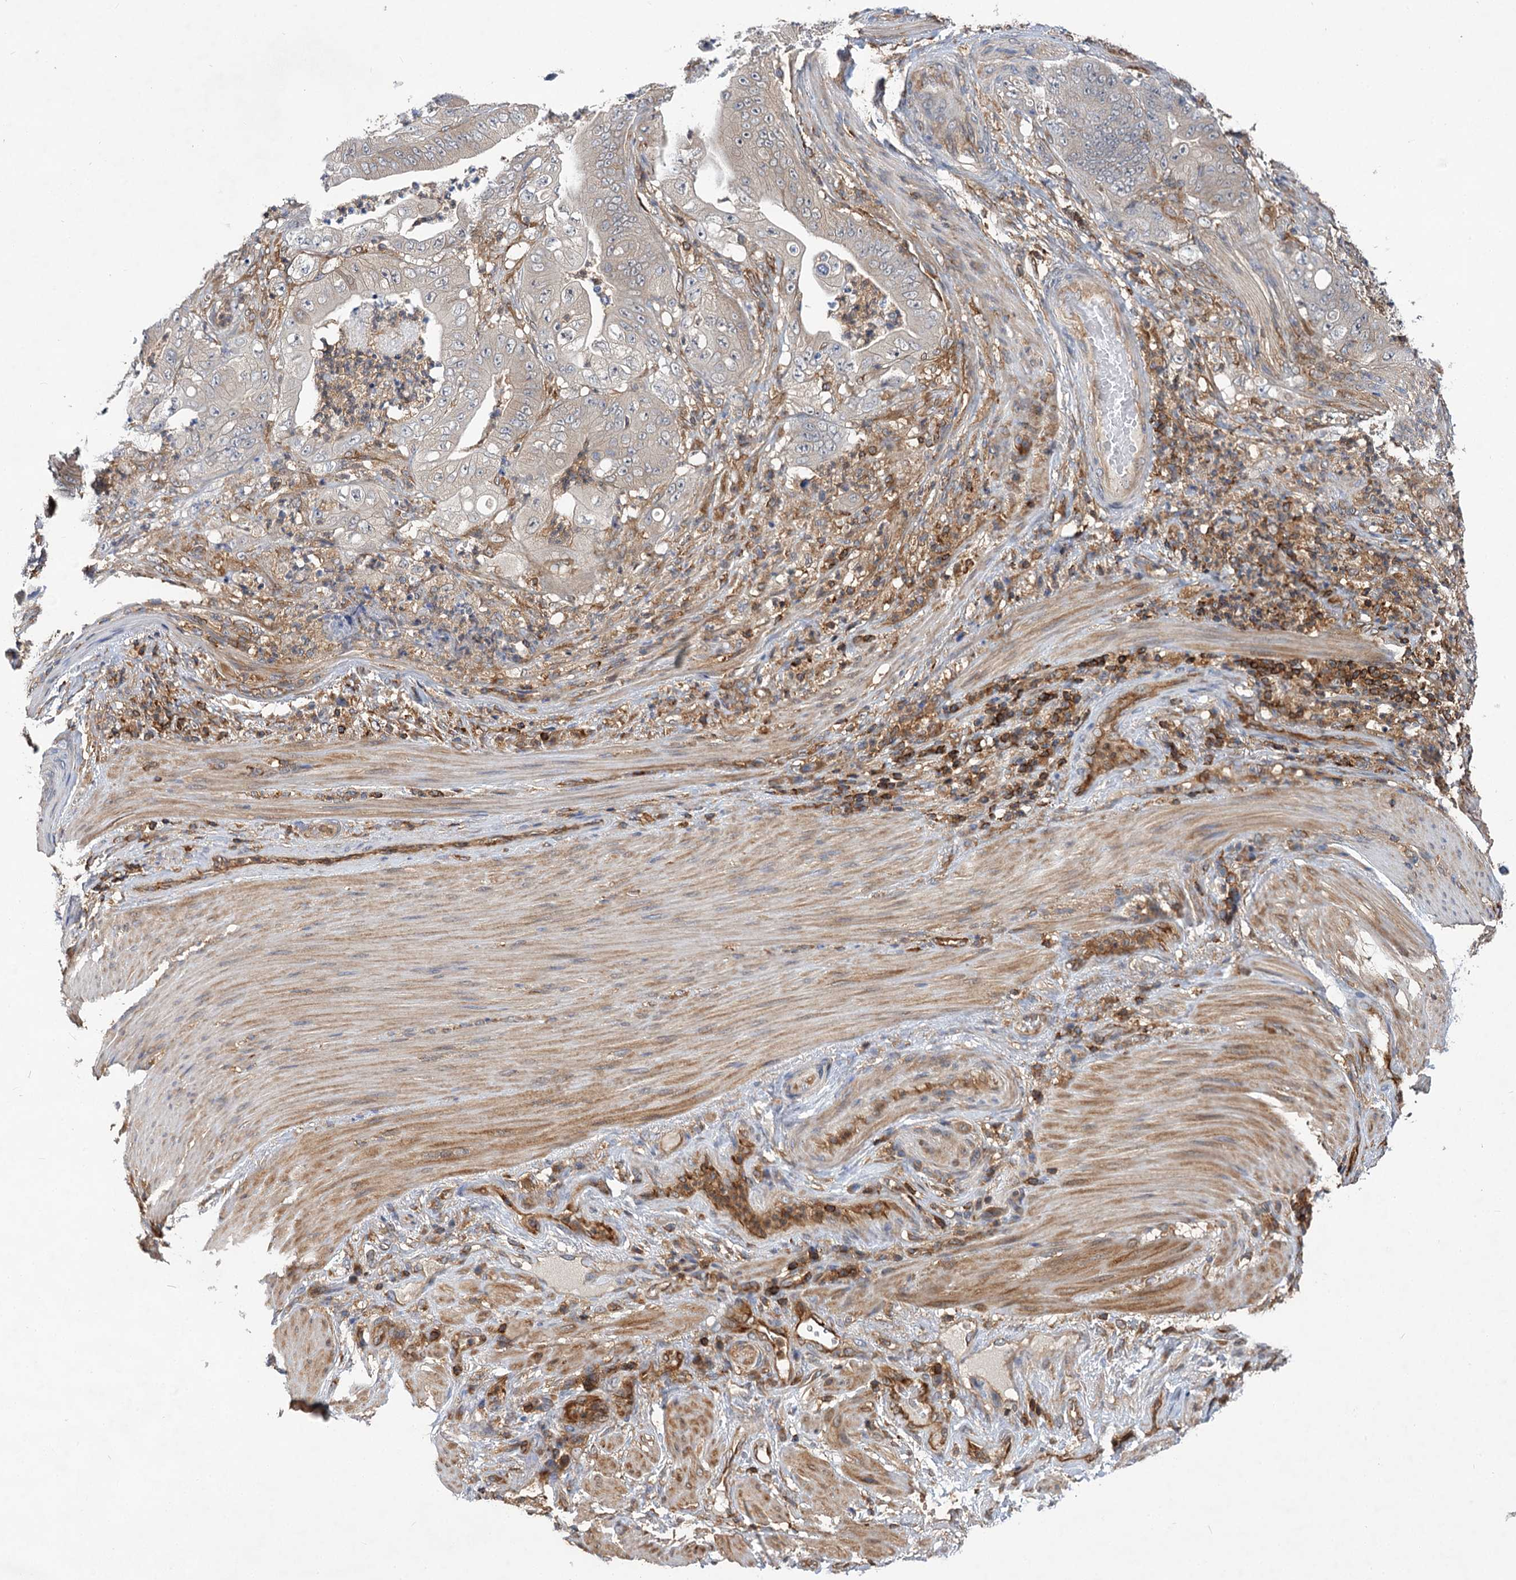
{"staining": {"intensity": "negative", "quantity": "none", "location": "none"}, "tissue": "stomach cancer", "cell_type": "Tumor cells", "image_type": "cancer", "snomed": [{"axis": "morphology", "description": "Adenocarcinoma, NOS"}, {"axis": "topography", "description": "Stomach"}], "caption": "Adenocarcinoma (stomach) was stained to show a protein in brown. There is no significant staining in tumor cells.", "gene": "PACS1", "patient": {"sex": "female", "age": 73}}